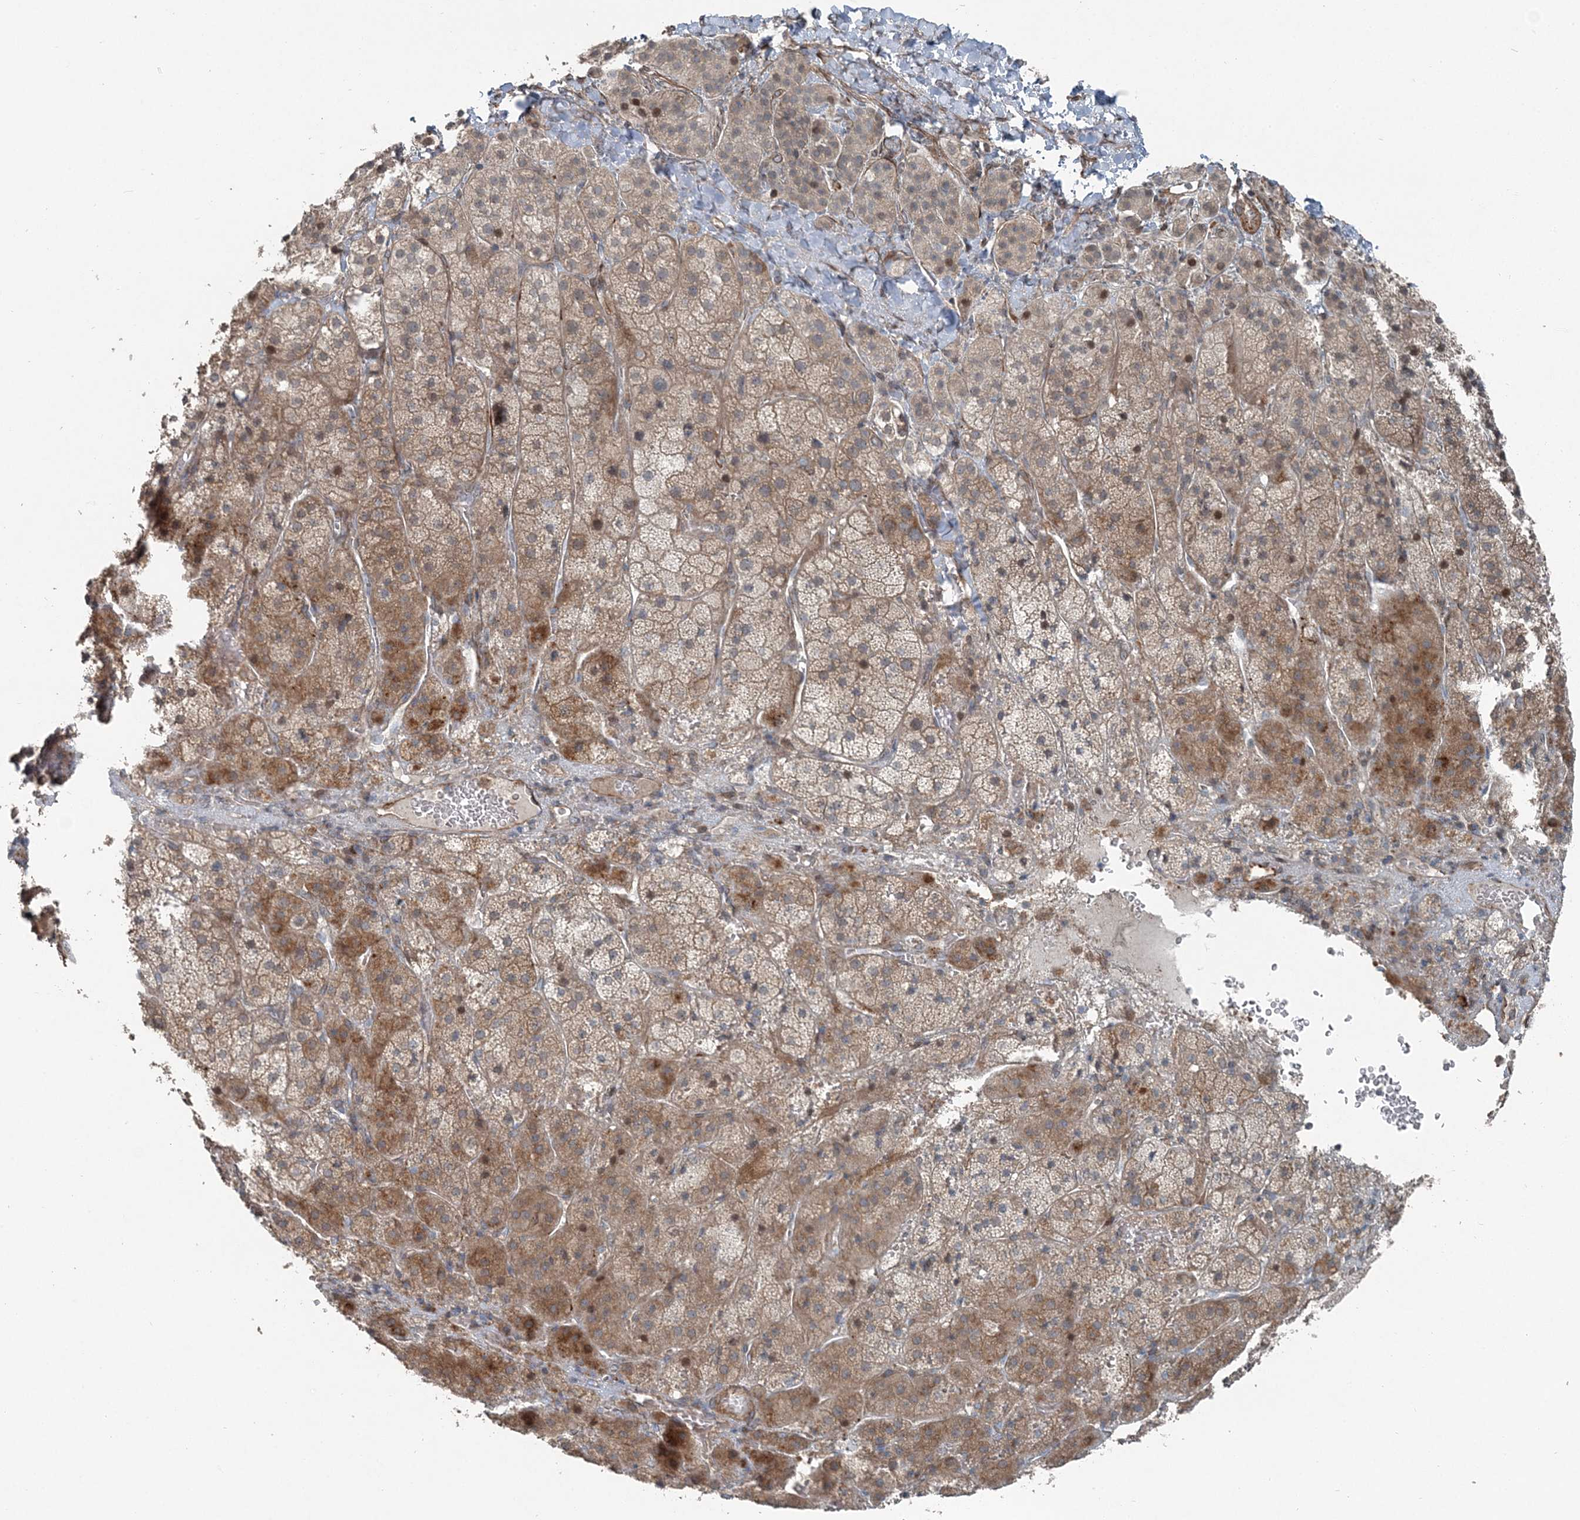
{"staining": {"intensity": "moderate", "quantity": "25%-75%", "location": "cytoplasmic/membranous"}, "tissue": "adrenal gland", "cell_type": "Glandular cells", "image_type": "normal", "snomed": [{"axis": "morphology", "description": "Normal tissue, NOS"}, {"axis": "topography", "description": "Adrenal gland"}], "caption": "Glandular cells show medium levels of moderate cytoplasmic/membranous positivity in about 25%-75% of cells in normal adrenal gland. (DAB = brown stain, brightfield microscopy at high magnification).", "gene": "FBXL17", "patient": {"sex": "female", "age": 44}}